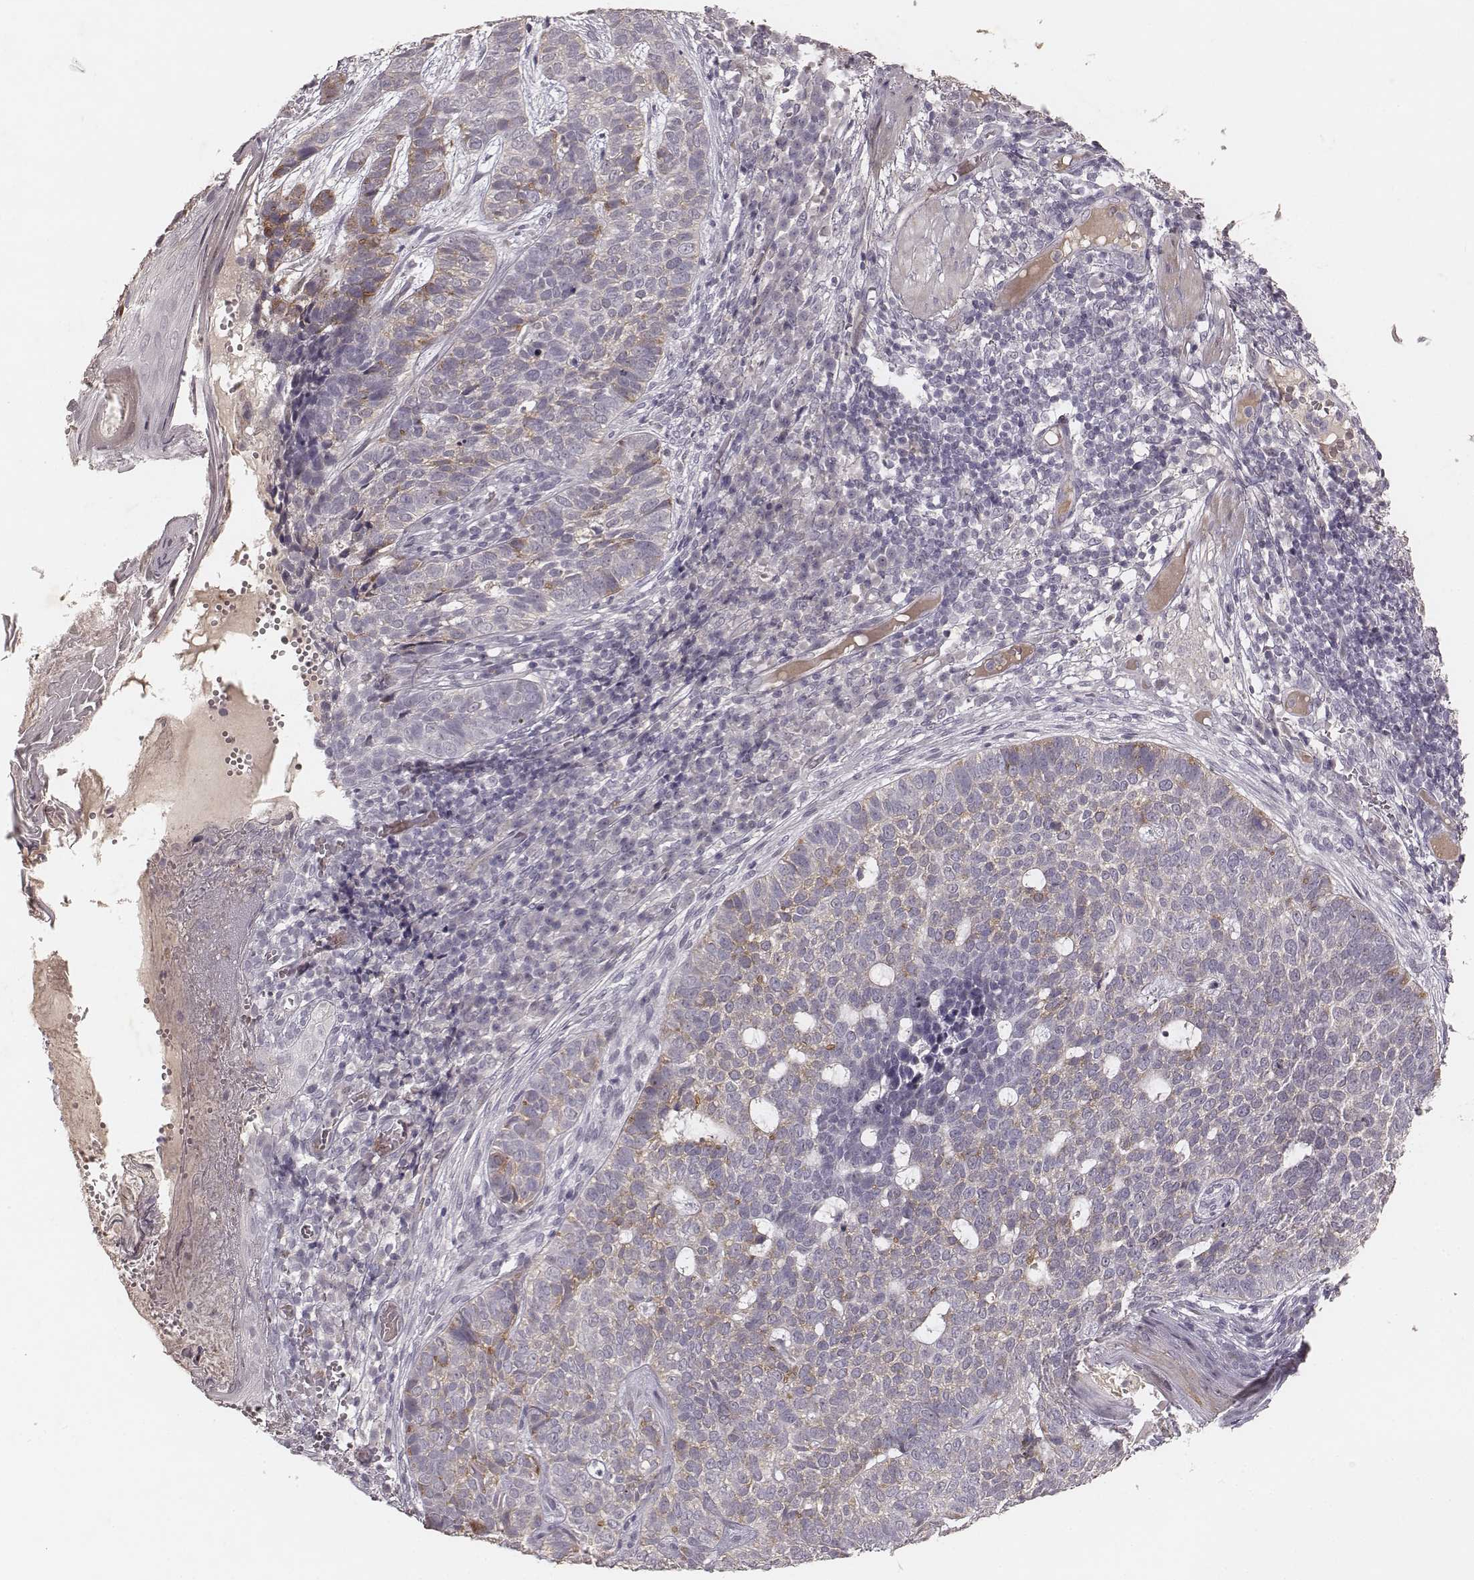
{"staining": {"intensity": "weak", "quantity": "<25%", "location": "cytoplasmic/membranous"}, "tissue": "skin cancer", "cell_type": "Tumor cells", "image_type": "cancer", "snomed": [{"axis": "morphology", "description": "Basal cell carcinoma"}, {"axis": "topography", "description": "Skin"}], "caption": "A high-resolution photomicrograph shows immunohistochemistry (IHC) staining of skin basal cell carcinoma, which demonstrates no significant expression in tumor cells.", "gene": "MADCAM1", "patient": {"sex": "female", "age": 69}}